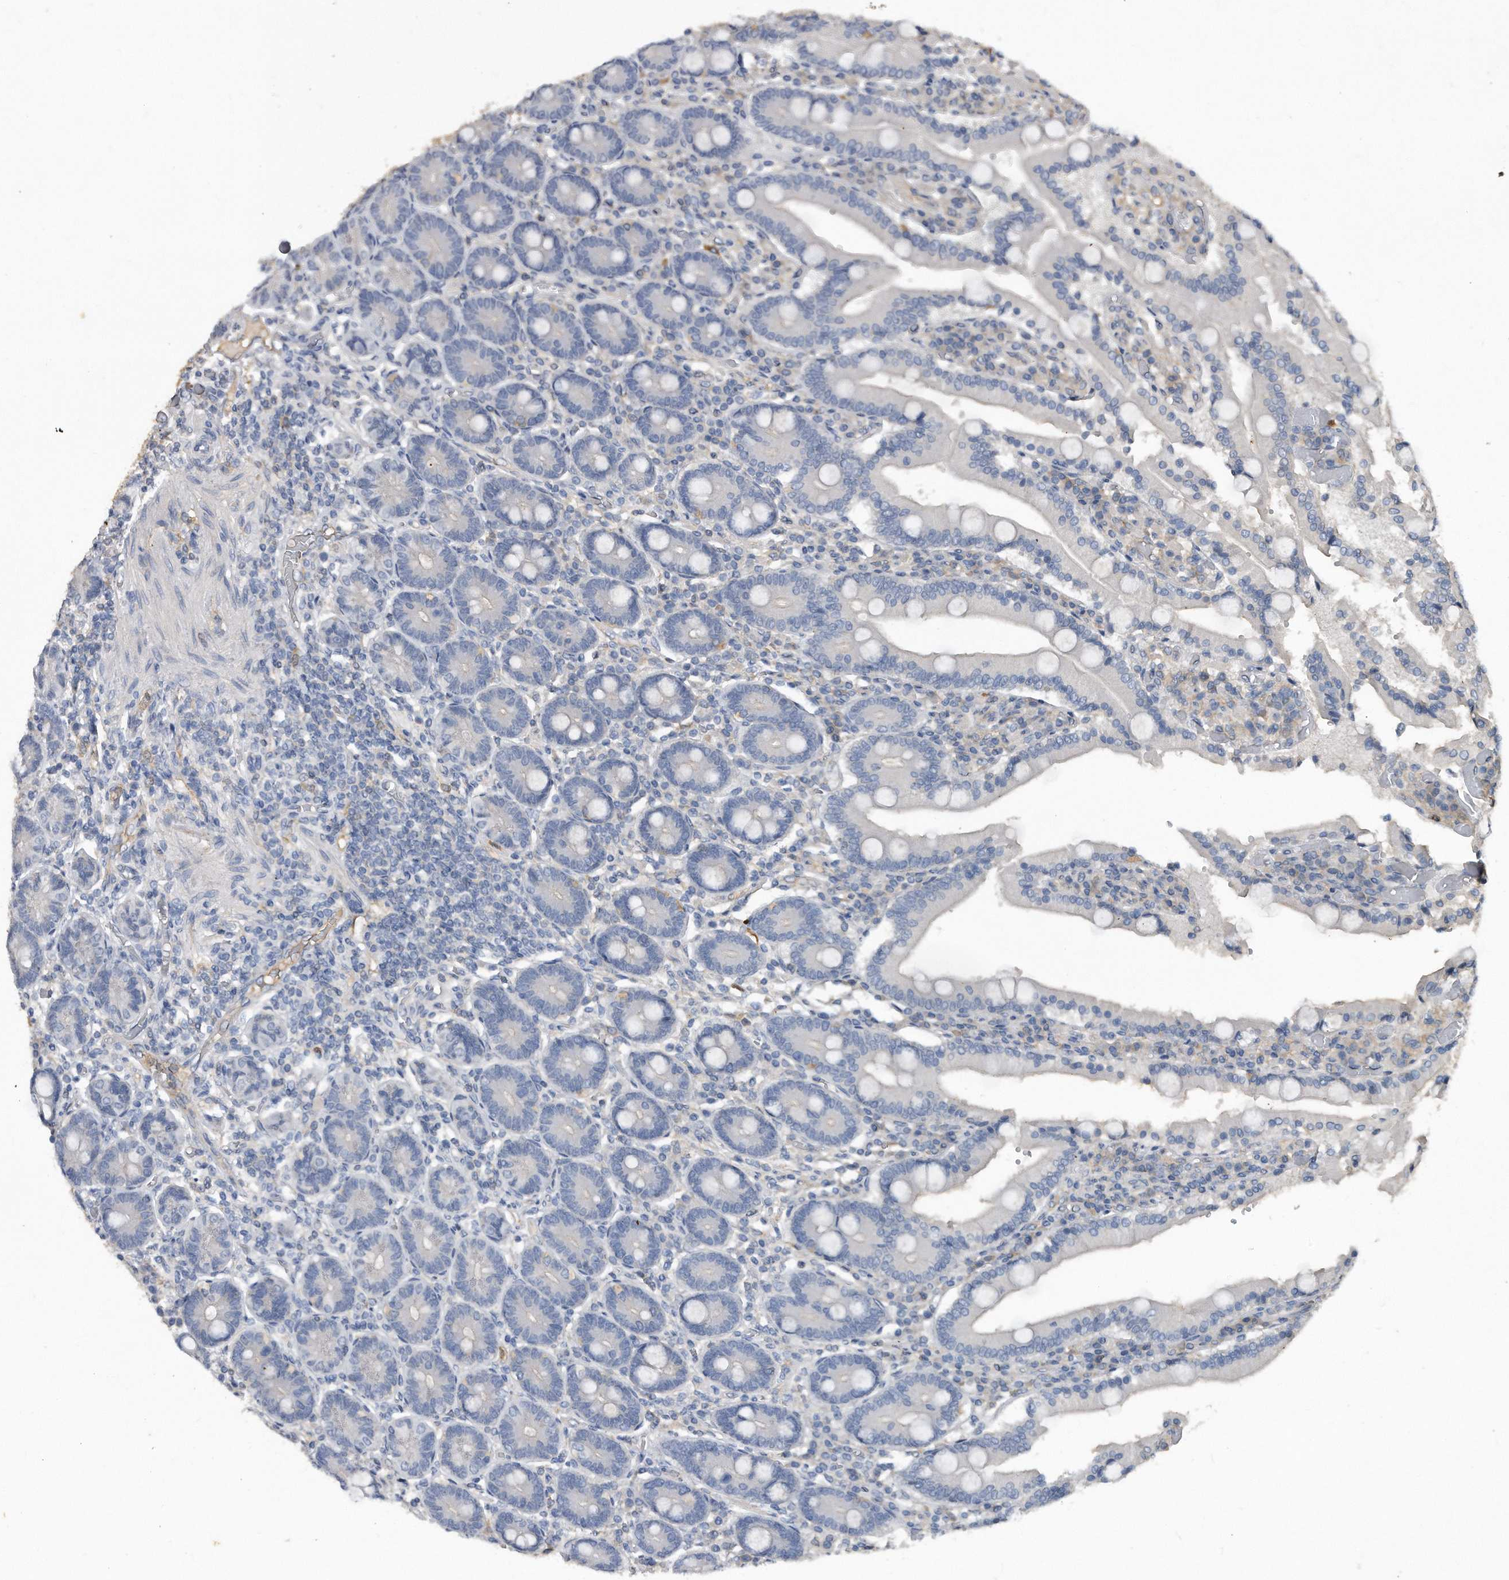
{"staining": {"intensity": "negative", "quantity": "none", "location": "none"}, "tissue": "duodenum", "cell_type": "Glandular cells", "image_type": "normal", "snomed": [{"axis": "morphology", "description": "Normal tissue, NOS"}, {"axis": "topography", "description": "Duodenum"}], "caption": "DAB (3,3'-diaminobenzidine) immunohistochemical staining of benign human duodenum exhibits no significant expression in glandular cells.", "gene": "HOMER3", "patient": {"sex": "female", "age": 62}}